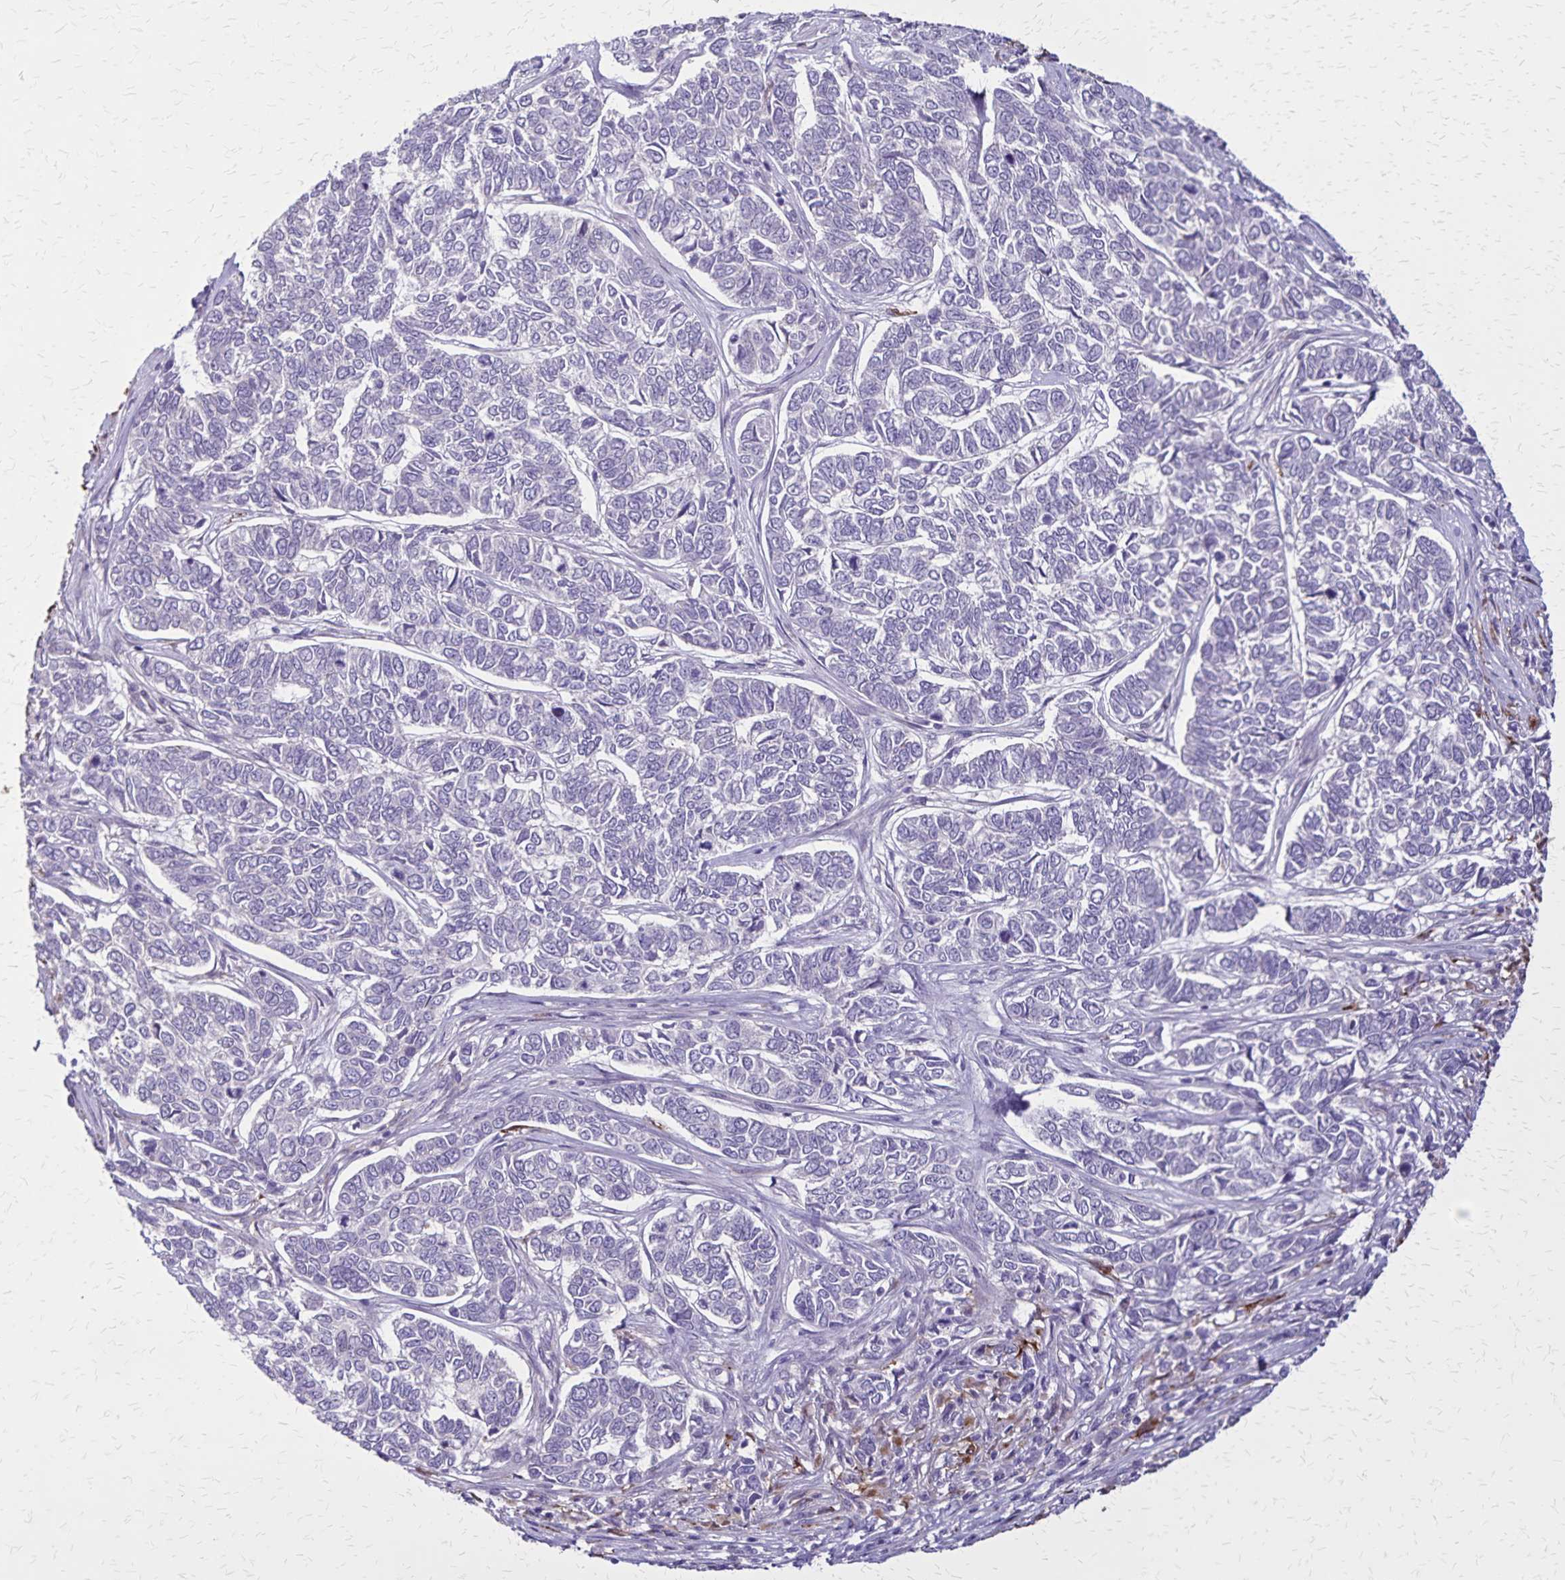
{"staining": {"intensity": "negative", "quantity": "none", "location": "none"}, "tissue": "skin cancer", "cell_type": "Tumor cells", "image_type": "cancer", "snomed": [{"axis": "morphology", "description": "Basal cell carcinoma"}, {"axis": "topography", "description": "Skin"}], "caption": "This is an immunohistochemistry histopathology image of skin basal cell carcinoma. There is no expression in tumor cells.", "gene": "ULBP3", "patient": {"sex": "female", "age": 65}}